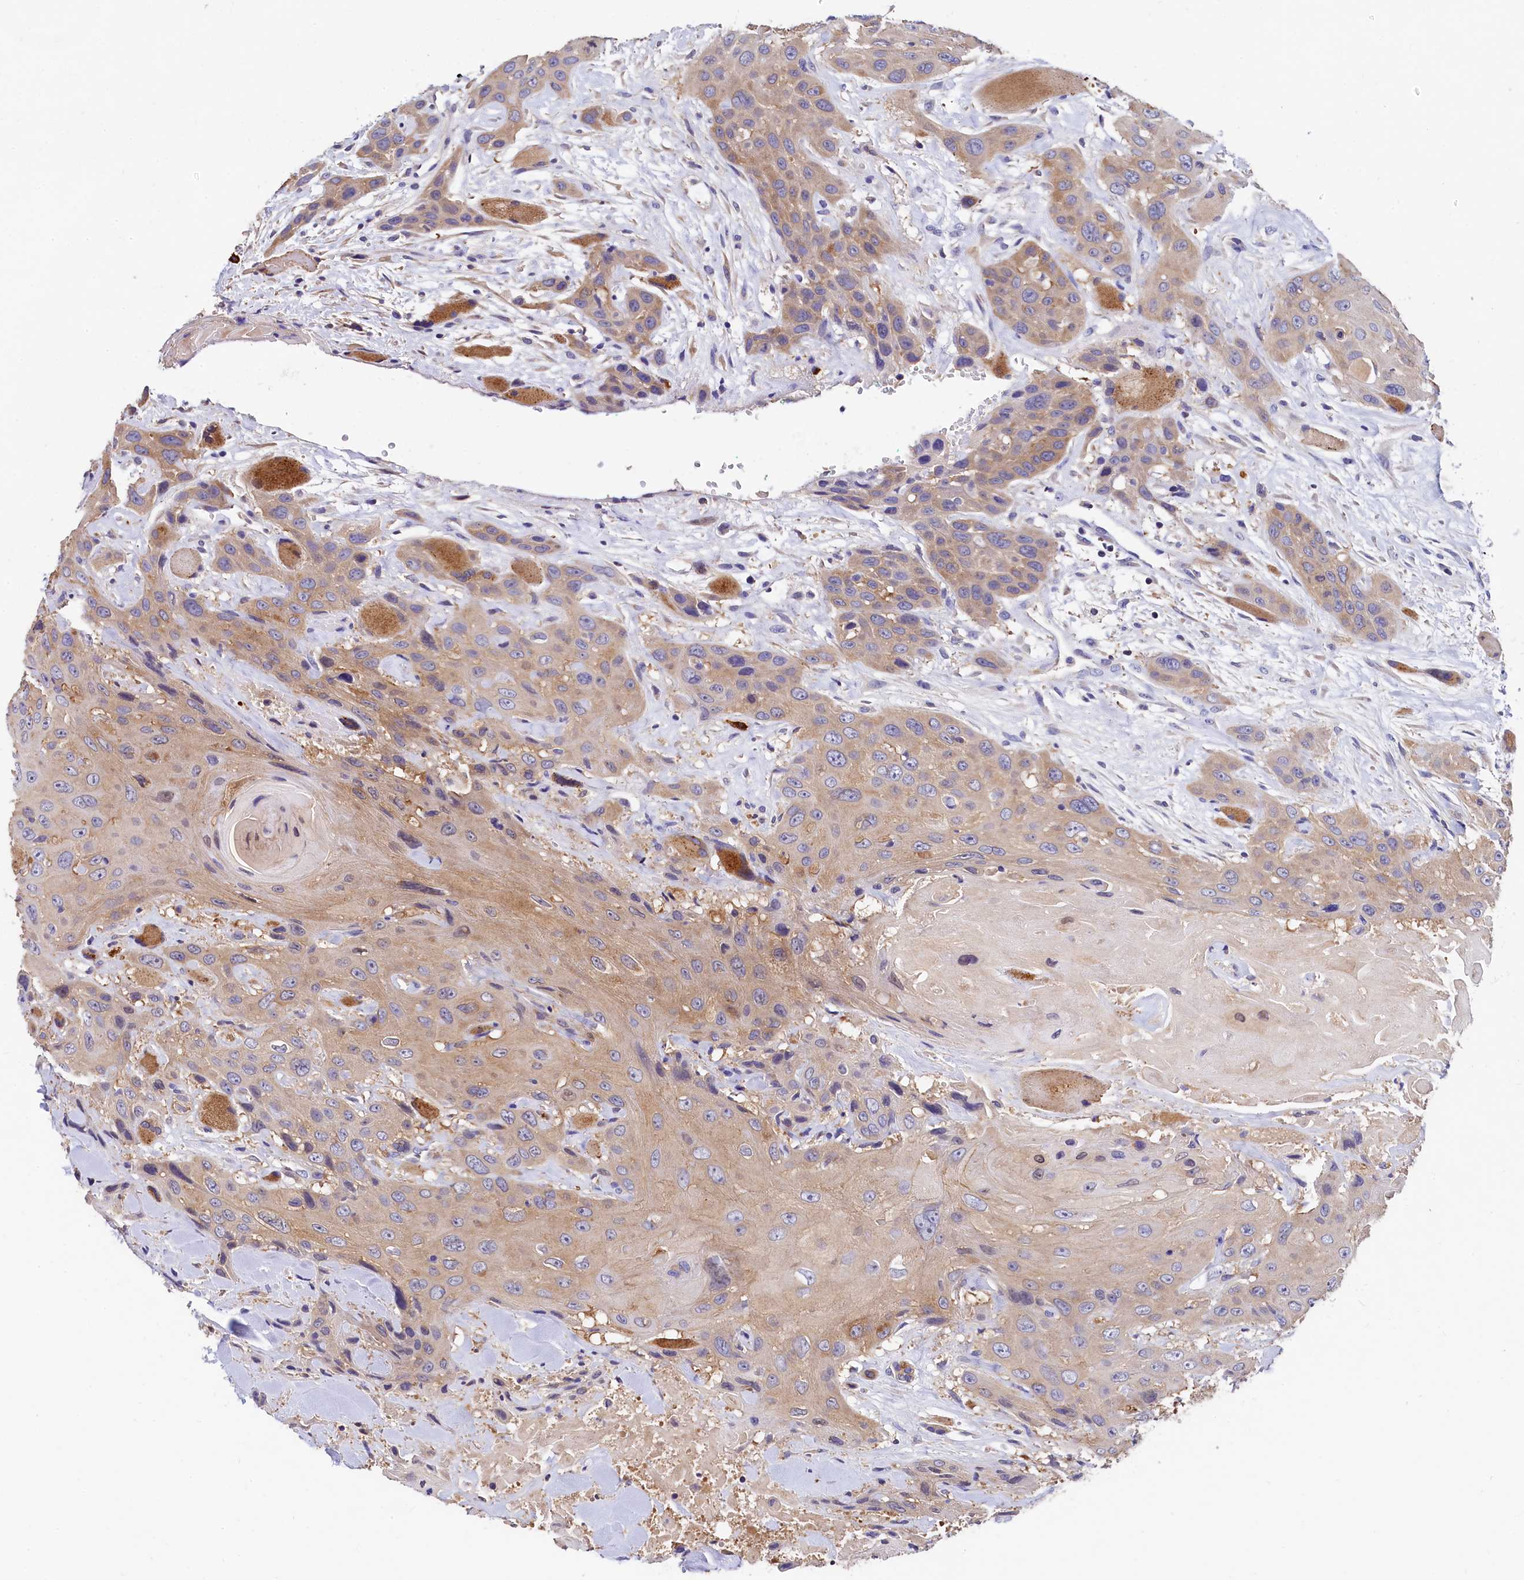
{"staining": {"intensity": "weak", "quantity": ">75%", "location": "cytoplasmic/membranous"}, "tissue": "head and neck cancer", "cell_type": "Tumor cells", "image_type": "cancer", "snomed": [{"axis": "morphology", "description": "Squamous cell carcinoma, NOS"}, {"axis": "topography", "description": "Head-Neck"}], "caption": "The immunohistochemical stain highlights weak cytoplasmic/membranous positivity in tumor cells of head and neck squamous cell carcinoma tissue.", "gene": "EPS8L2", "patient": {"sex": "male", "age": 81}}